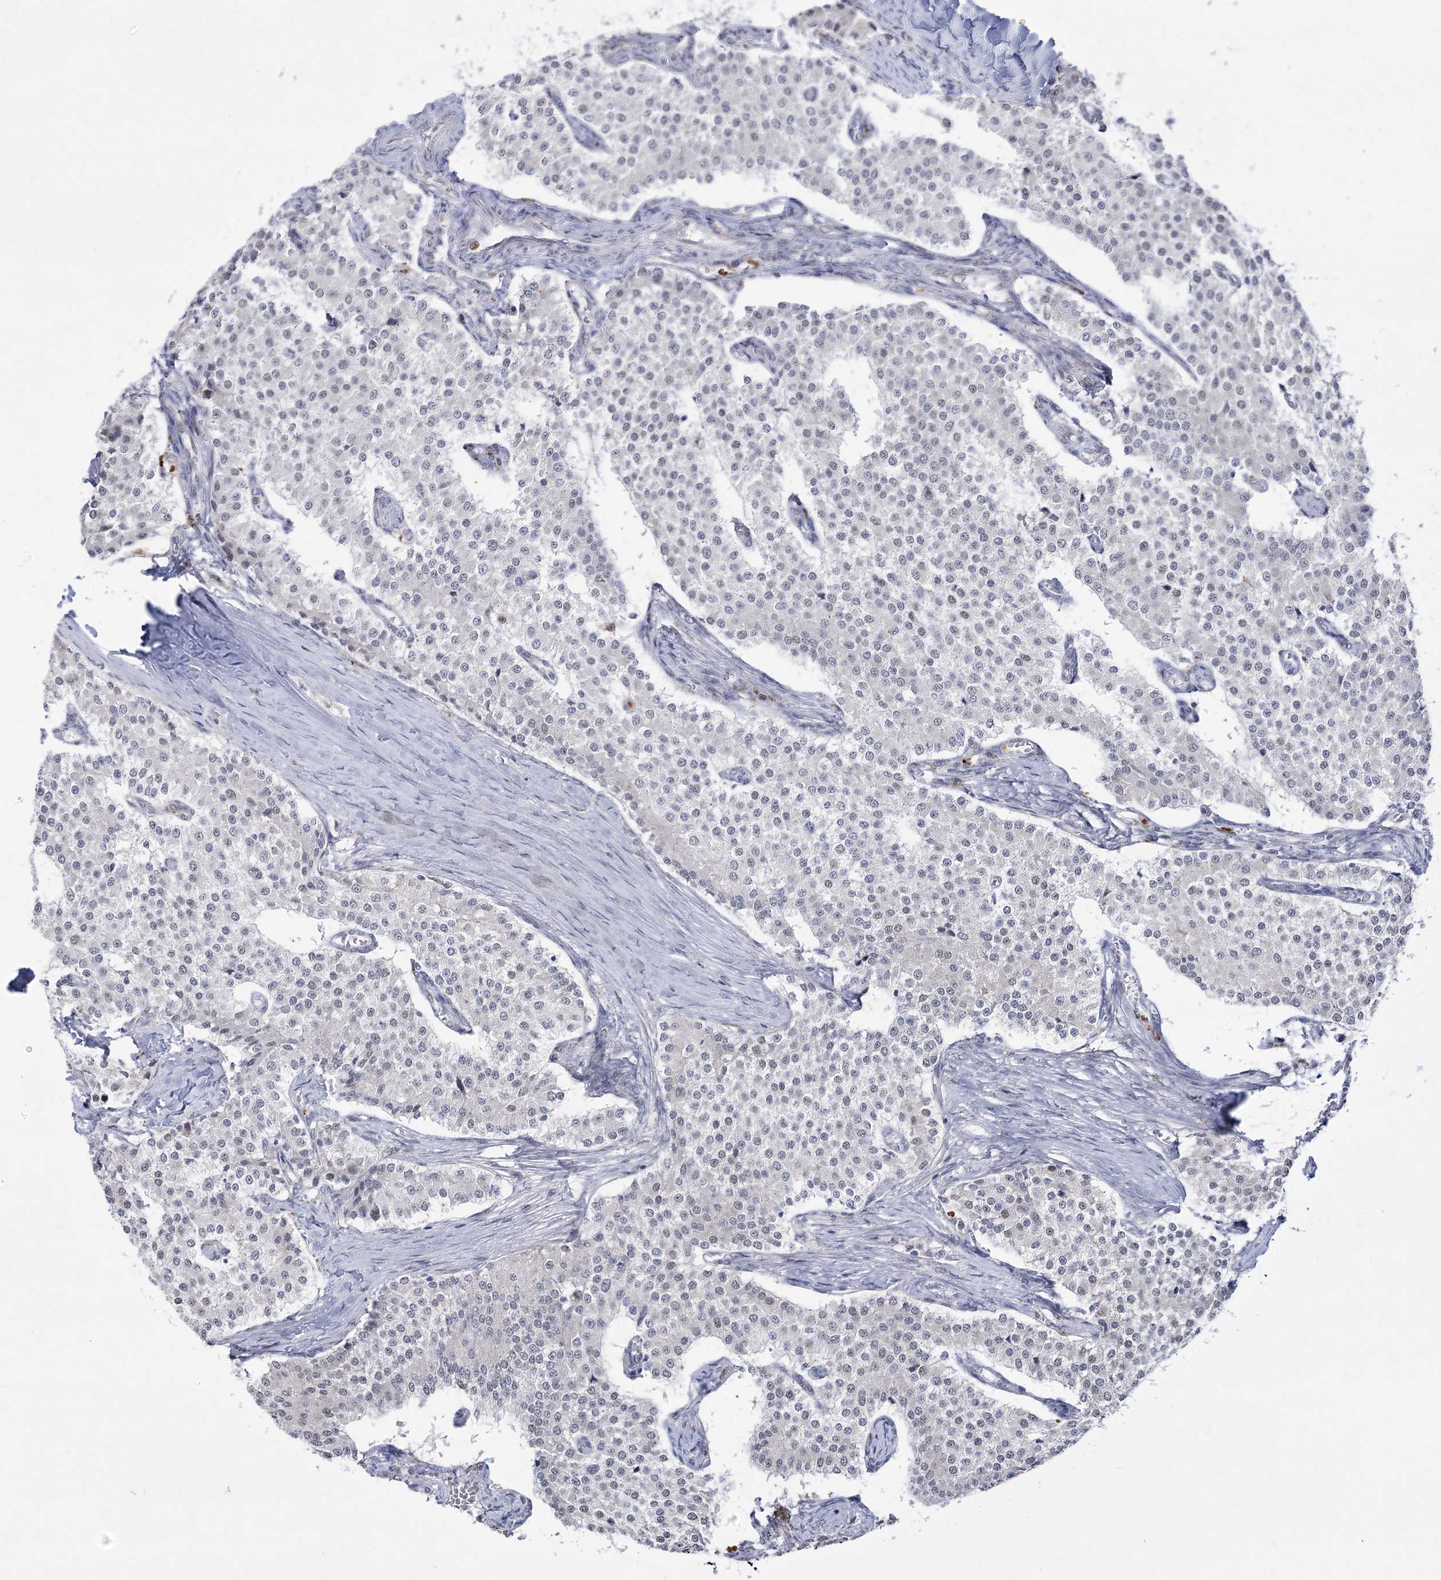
{"staining": {"intensity": "negative", "quantity": "none", "location": "none"}, "tissue": "carcinoid", "cell_type": "Tumor cells", "image_type": "cancer", "snomed": [{"axis": "morphology", "description": "Carcinoid, malignant, NOS"}, {"axis": "topography", "description": "Colon"}], "caption": "Tumor cells are negative for protein expression in human carcinoid (malignant). (Stains: DAB immunohistochemistry (IHC) with hematoxylin counter stain, Microscopy: brightfield microscopy at high magnification).", "gene": "SIAE", "patient": {"sex": "female", "age": 52}}